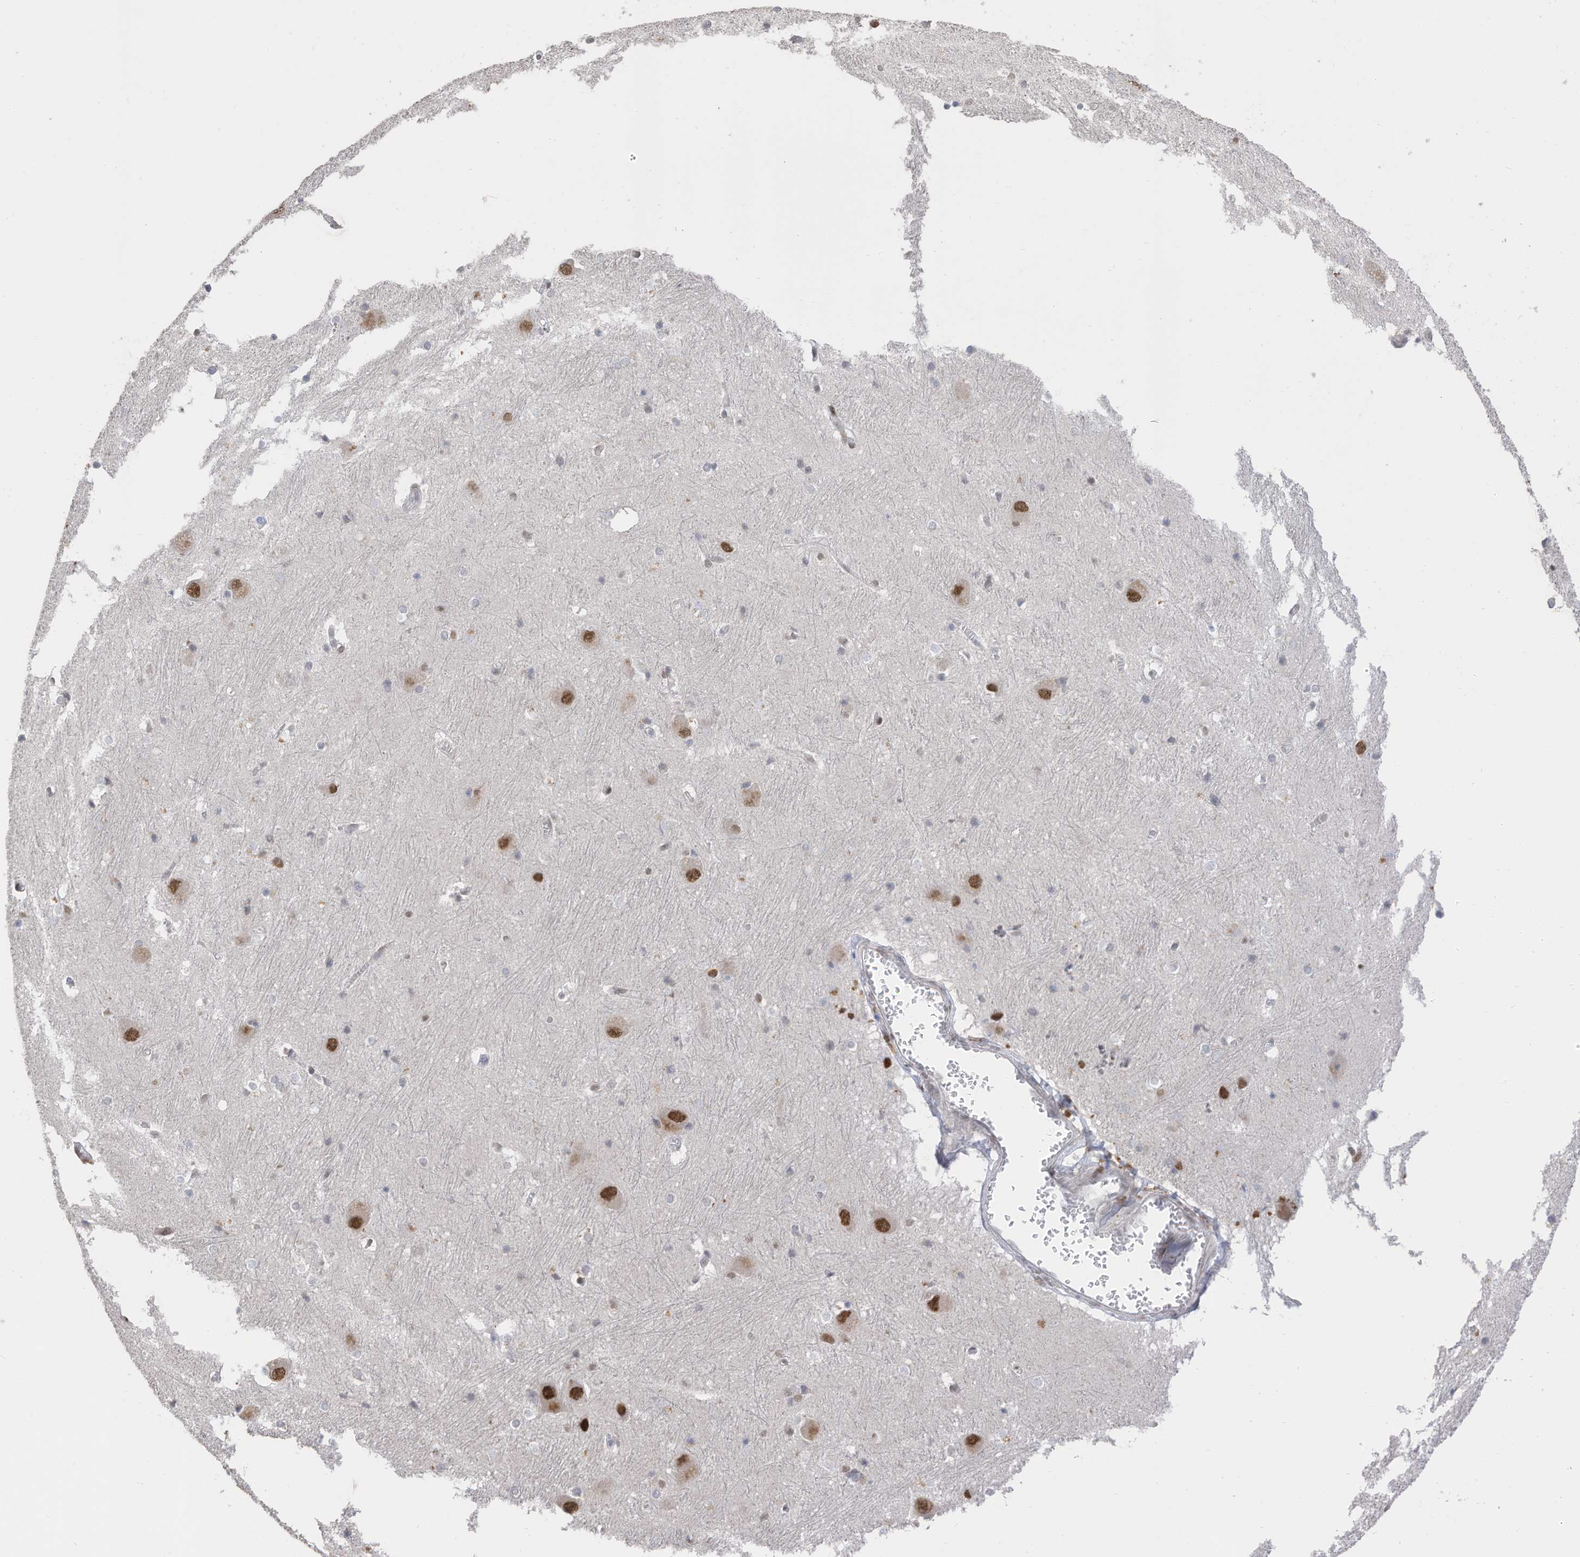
{"staining": {"intensity": "moderate", "quantity": "<25%", "location": "cytoplasmic/membranous"}, "tissue": "caudate", "cell_type": "Glial cells", "image_type": "normal", "snomed": [{"axis": "morphology", "description": "Normal tissue, NOS"}, {"axis": "topography", "description": "Lateral ventricle wall"}], "caption": "This photomicrograph exhibits immunohistochemistry staining of normal human caudate, with low moderate cytoplasmic/membranous positivity in approximately <25% of glial cells.", "gene": "RABL3", "patient": {"sex": "male", "age": 37}}